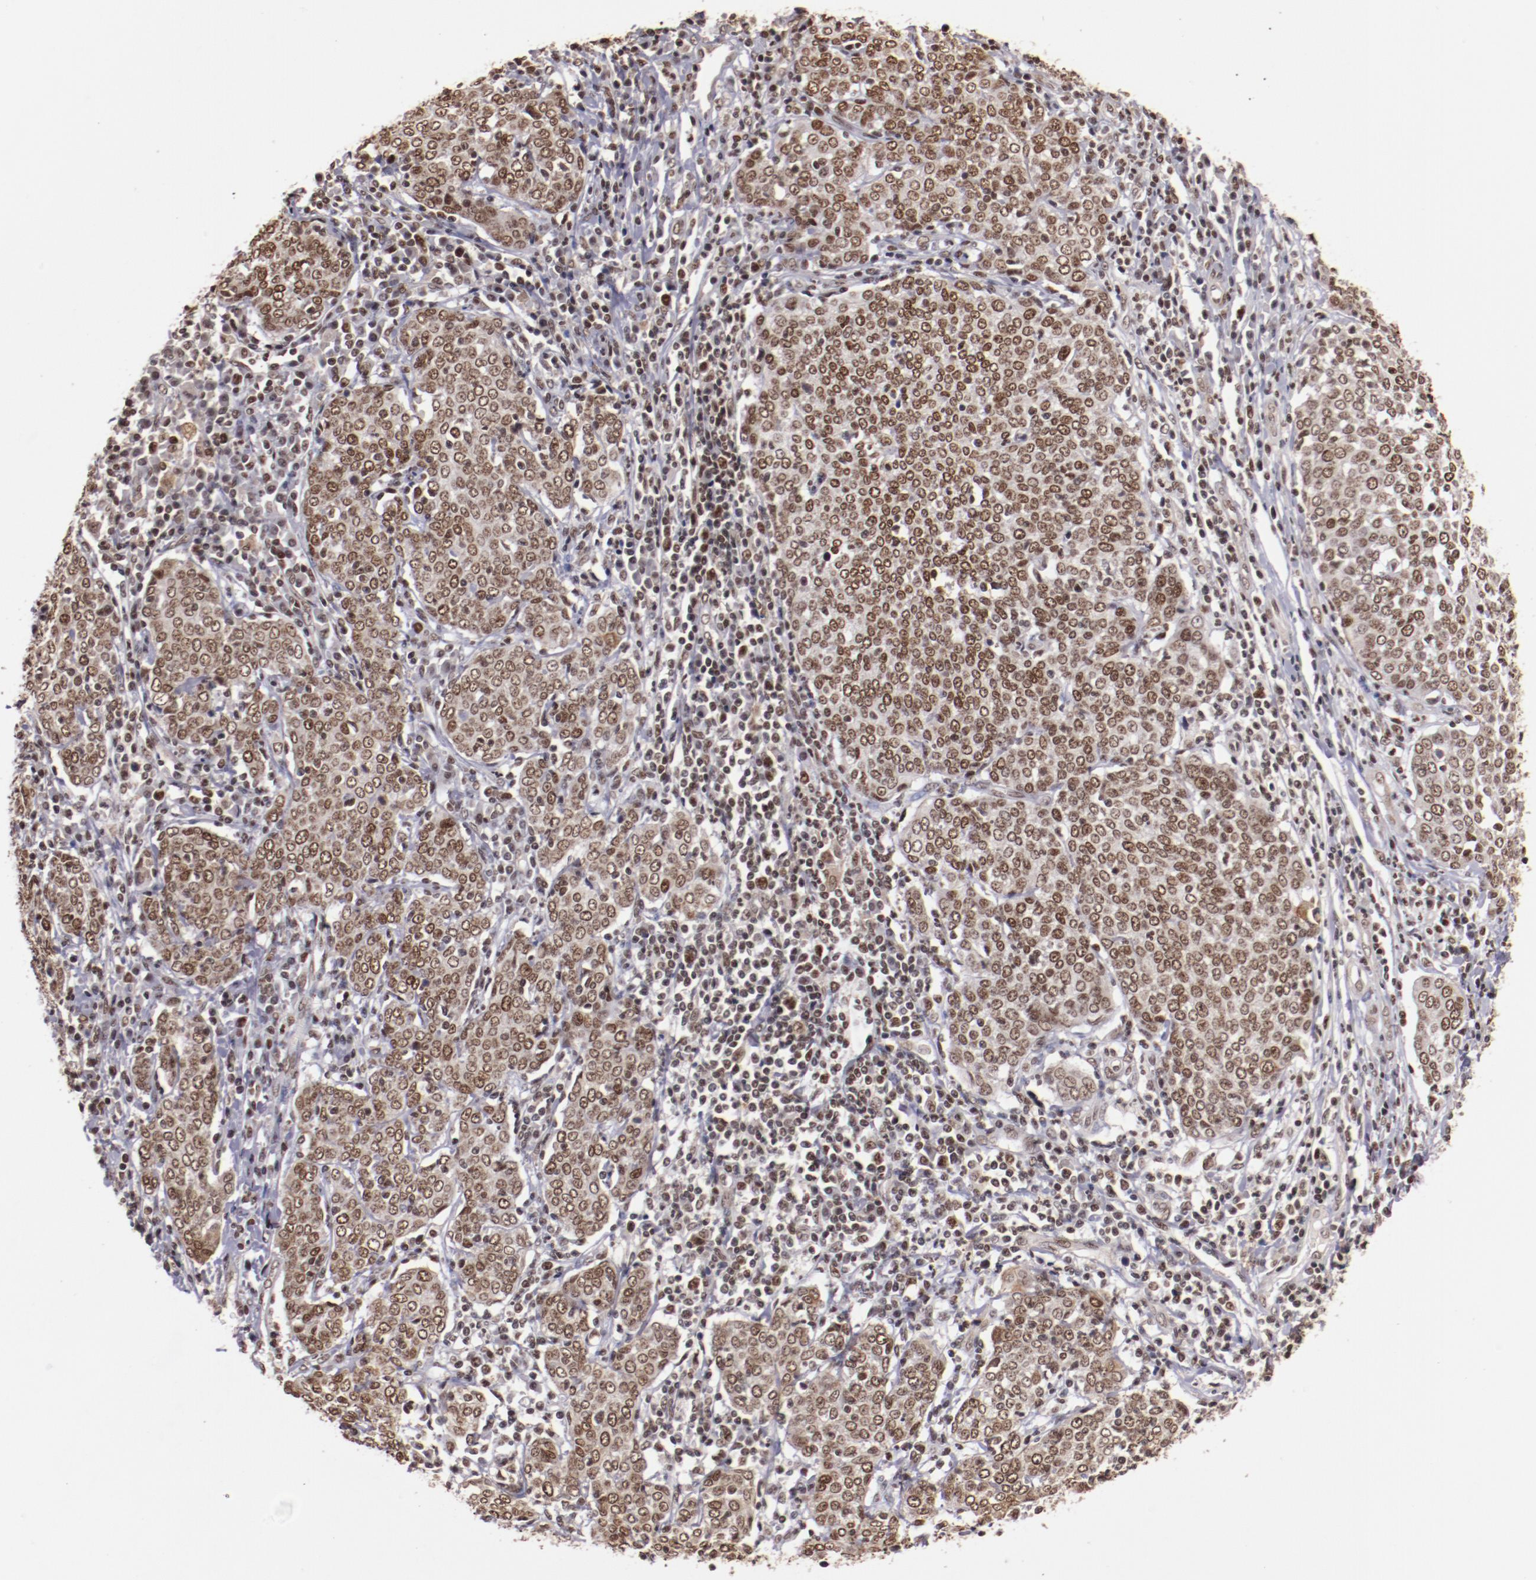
{"staining": {"intensity": "moderate", "quantity": ">75%", "location": "nuclear"}, "tissue": "cervical cancer", "cell_type": "Tumor cells", "image_type": "cancer", "snomed": [{"axis": "morphology", "description": "Squamous cell carcinoma, NOS"}, {"axis": "topography", "description": "Cervix"}], "caption": "Protein expression analysis of squamous cell carcinoma (cervical) demonstrates moderate nuclear positivity in about >75% of tumor cells.", "gene": "STAG2", "patient": {"sex": "female", "age": 40}}